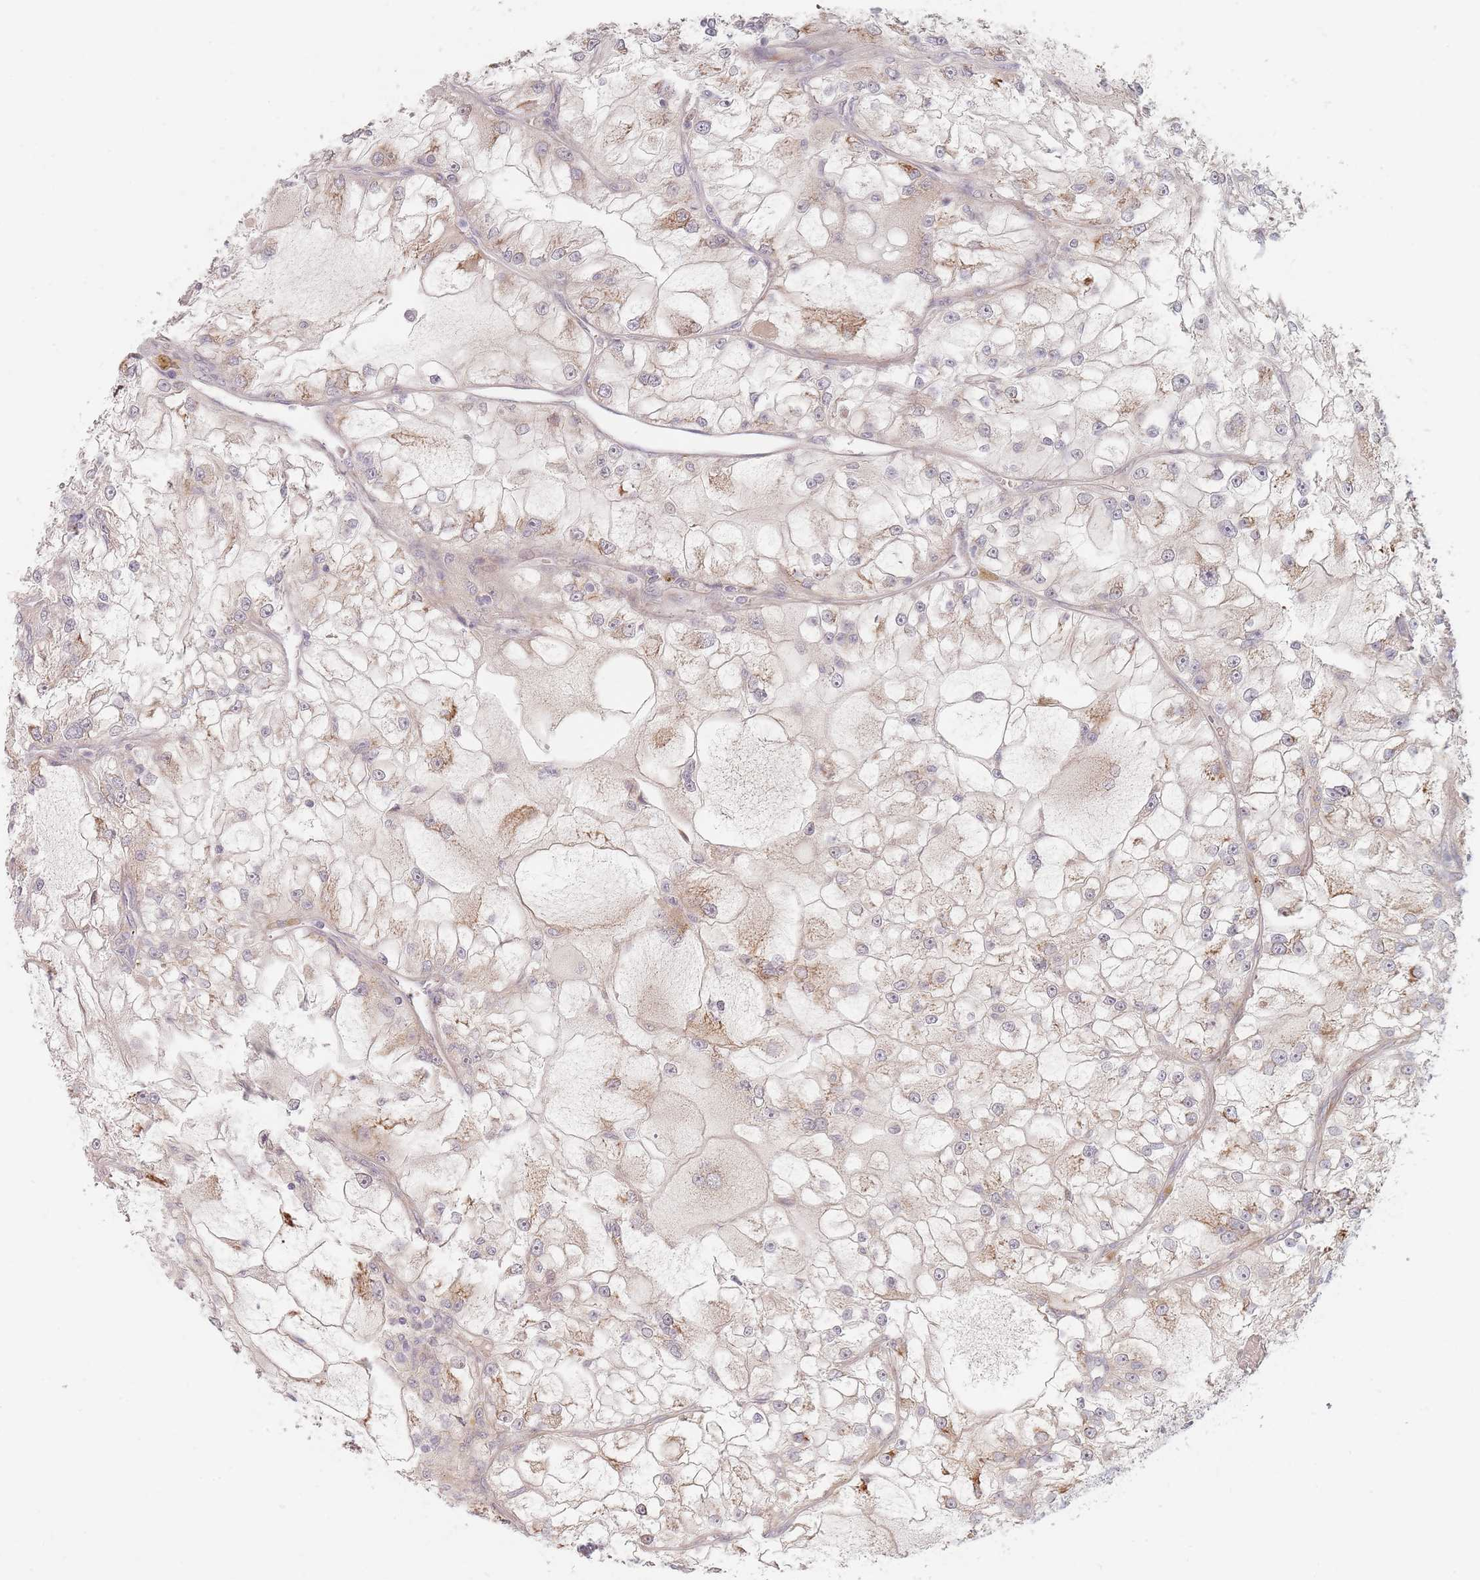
{"staining": {"intensity": "moderate", "quantity": "<25%", "location": "cytoplasmic/membranous"}, "tissue": "renal cancer", "cell_type": "Tumor cells", "image_type": "cancer", "snomed": [{"axis": "morphology", "description": "Adenocarcinoma, NOS"}, {"axis": "topography", "description": "Kidney"}], "caption": "A low amount of moderate cytoplasmic/membranous staining is identified in approximately <25% of tumor cells in renal cancer tissue. Using DAB (3,3'-diaminobenzidine) (brown) and hematoxylin (blue) stains, captured at high magnification using brightfield microscopy.", "gene": "ZKSCAN7", "patient": {"sex": "female", "age": 72}}